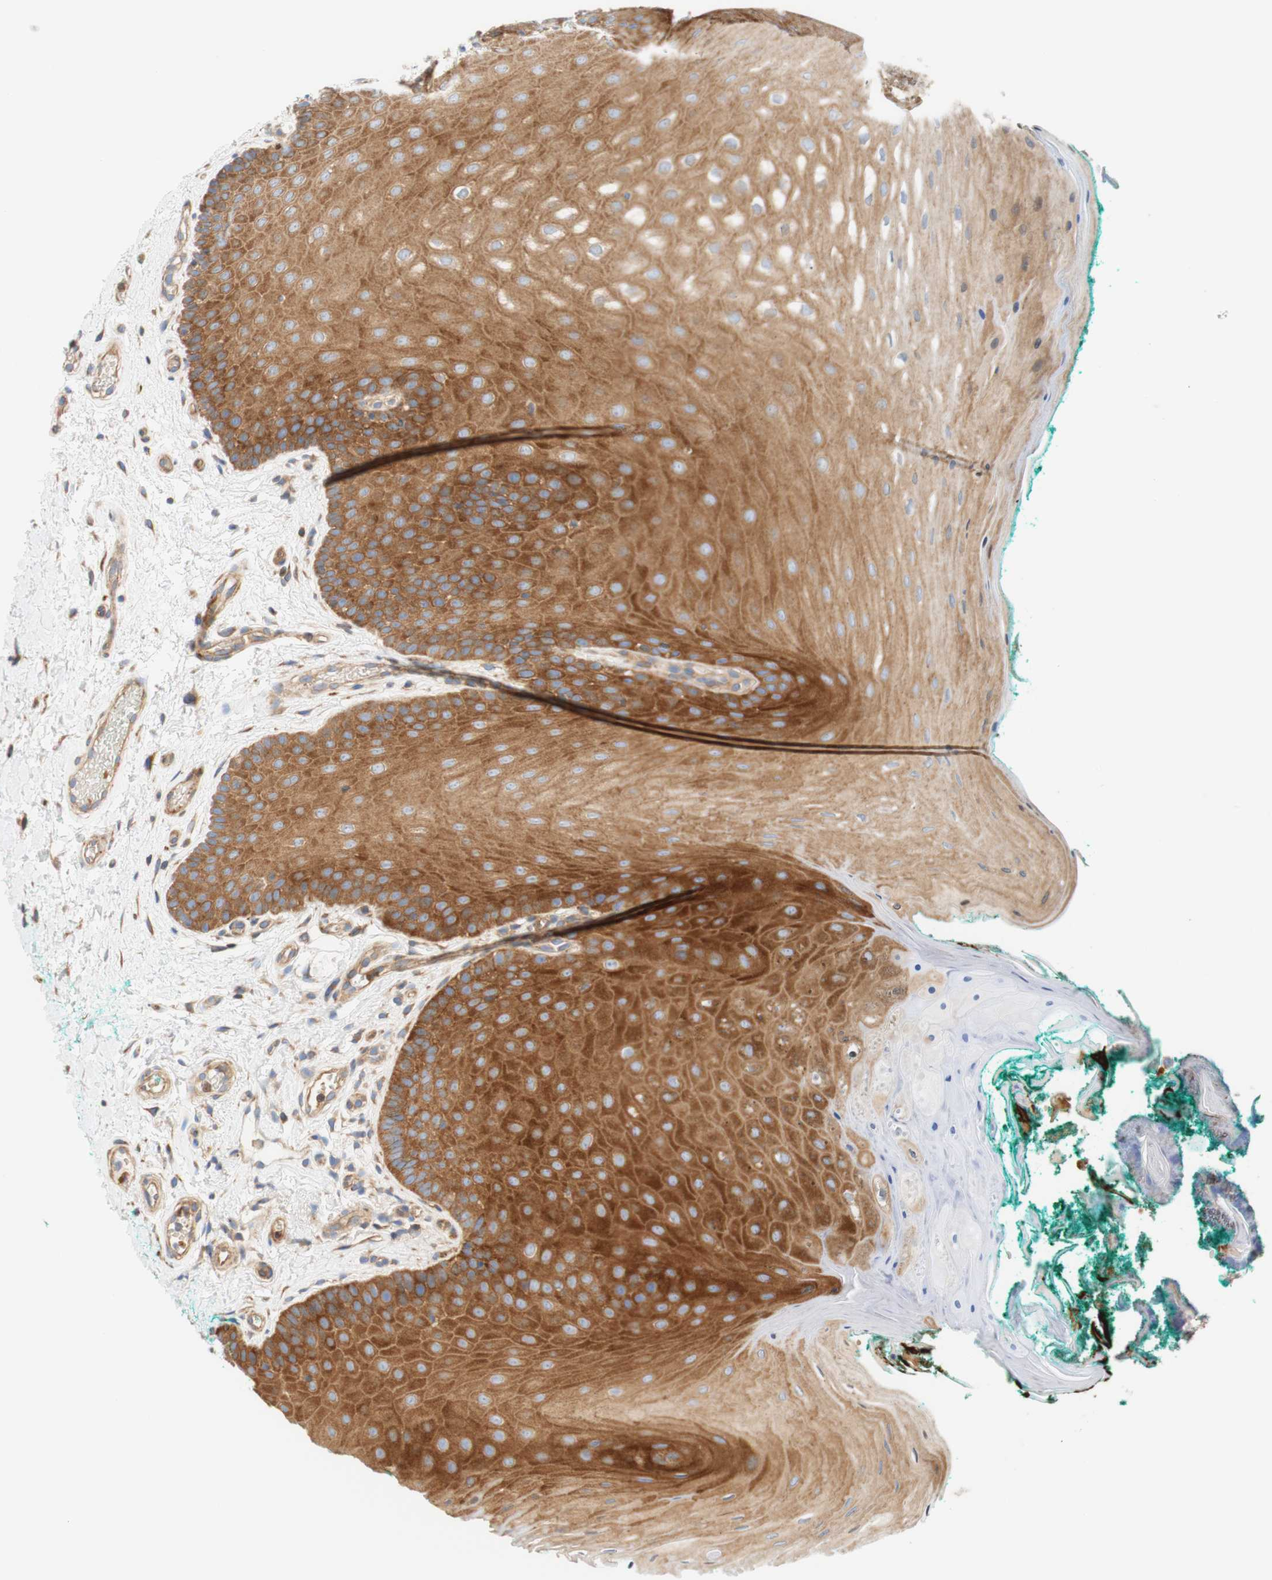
{"staining": {"intensity": "moderate", "quantity": ">75%", "location": "cytoplasmic/membranous"}, "tissue": "oral mucosa", "cell_type": "Squamous epithelial cells", "image_type": "normal", "snomed": [{"axis": "morphology", "description": "Normal tissue, NOS"}, {"axis": "topography", "description": "Skeletal muscle"}, {"axis": "topography", "description": "Oral tissue"}], "caption": "Immunohistochemical staining of unremarkable human oral mucosa displays moderate cytoplasmic/membranous protein staining in approximately >75% of squamous epithelial cells. (Brightfield microscopy of DAB IHC at high magnification).", "gene": "STOM", "patient": {"sex": "male", "age": 58}}